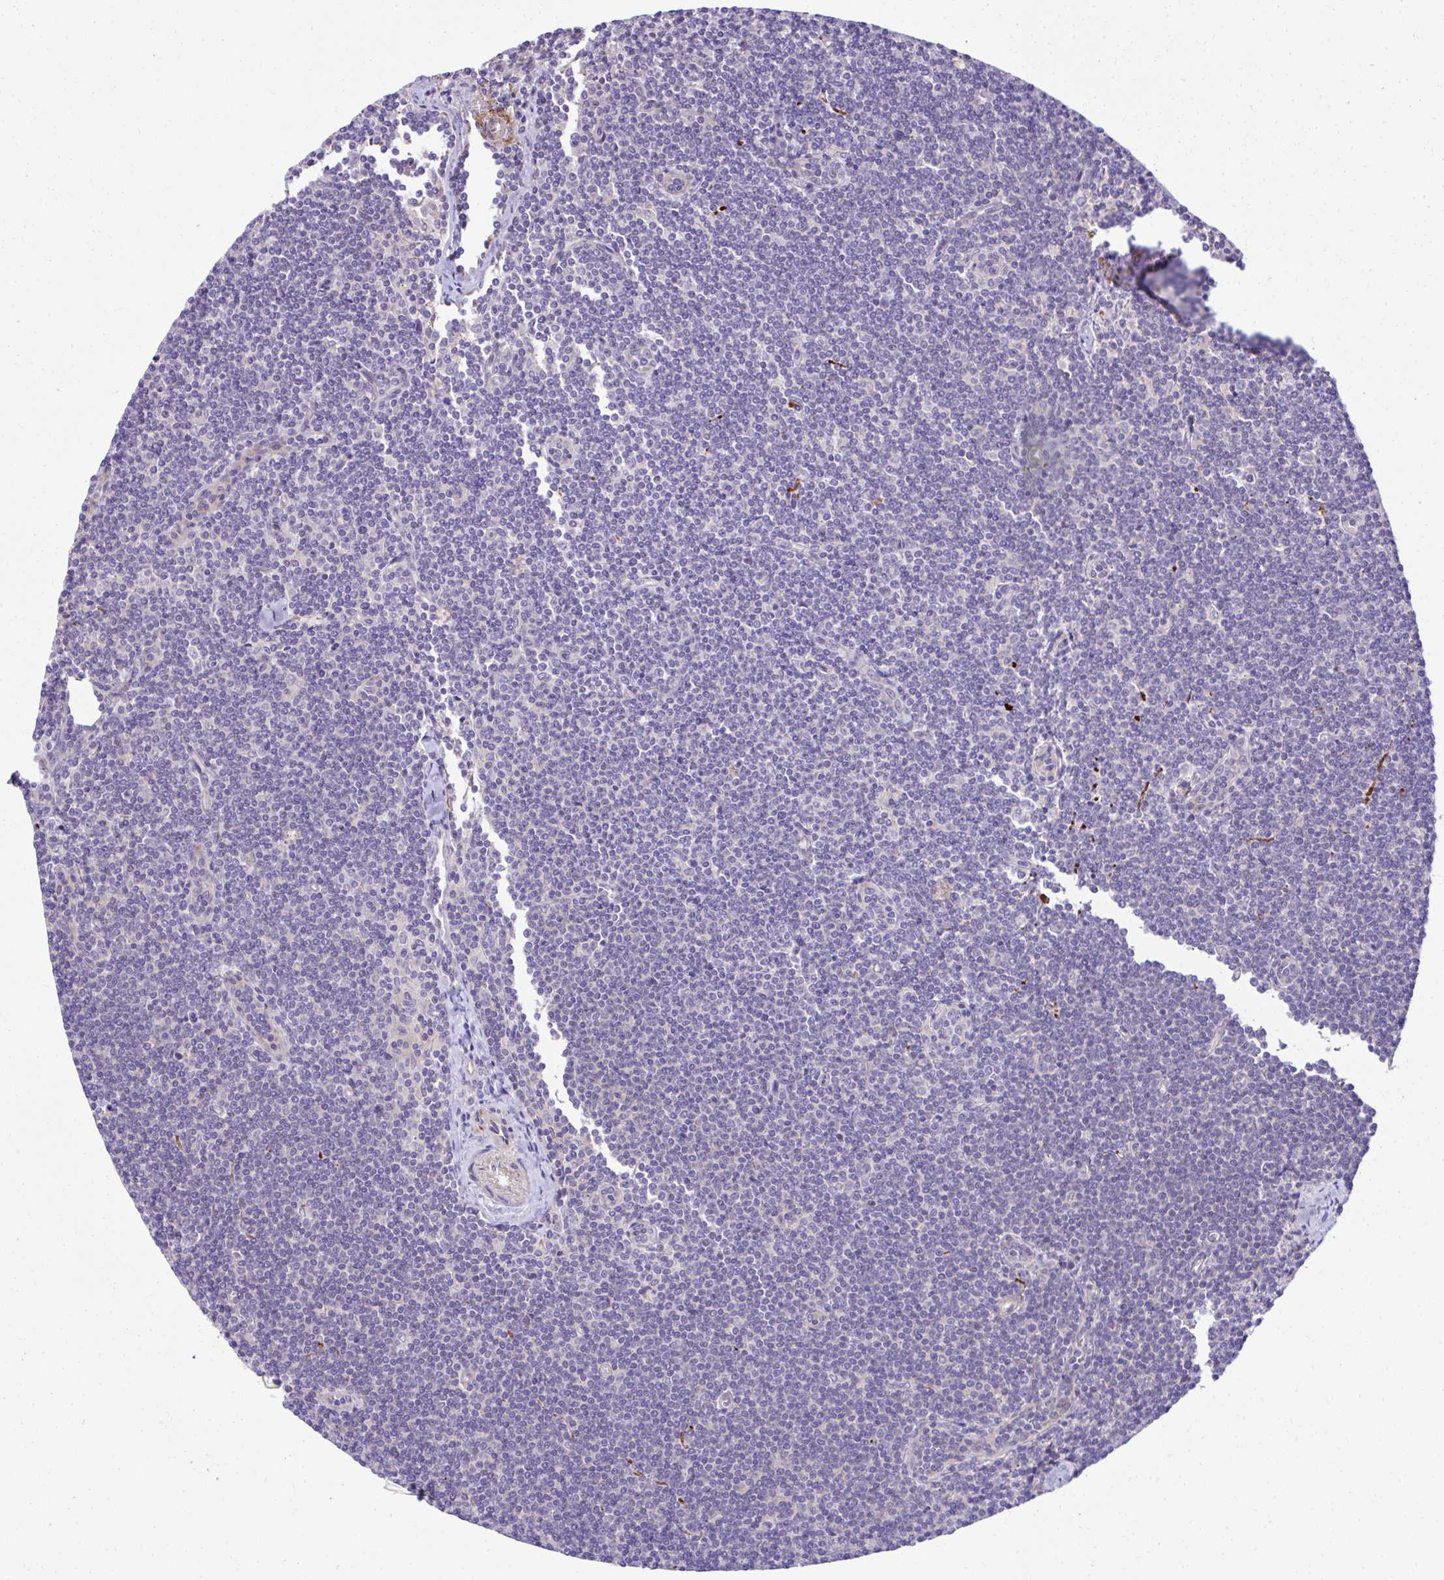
{"staining": {"intensity": "negative", "quantity": "none", "location": "none"}, "tissue": "lymphoma", "cell_type": "Tumor cells", "image_type": "cancer", "snomed": [{"axis": "morphology", "description": "Malignant lymphoma, non-Hodgkin's type, Low grade"}, {"axis": "topography", "description": "Lymph node"}], "caption": "An immunohistochemistry micrograph of malignant lymphoma, non-Hodgkin's type (low-grade) is shown. There is no staining in tumor cells of malignant lymphoma, non-Hodgkin's type (low-grade). (DAB (3,3'-diaminobenzidine) IHC with hematoxylin counter stain).", "gene": "CCDC85C", "patient": {"sex": "female", "age": 73}}